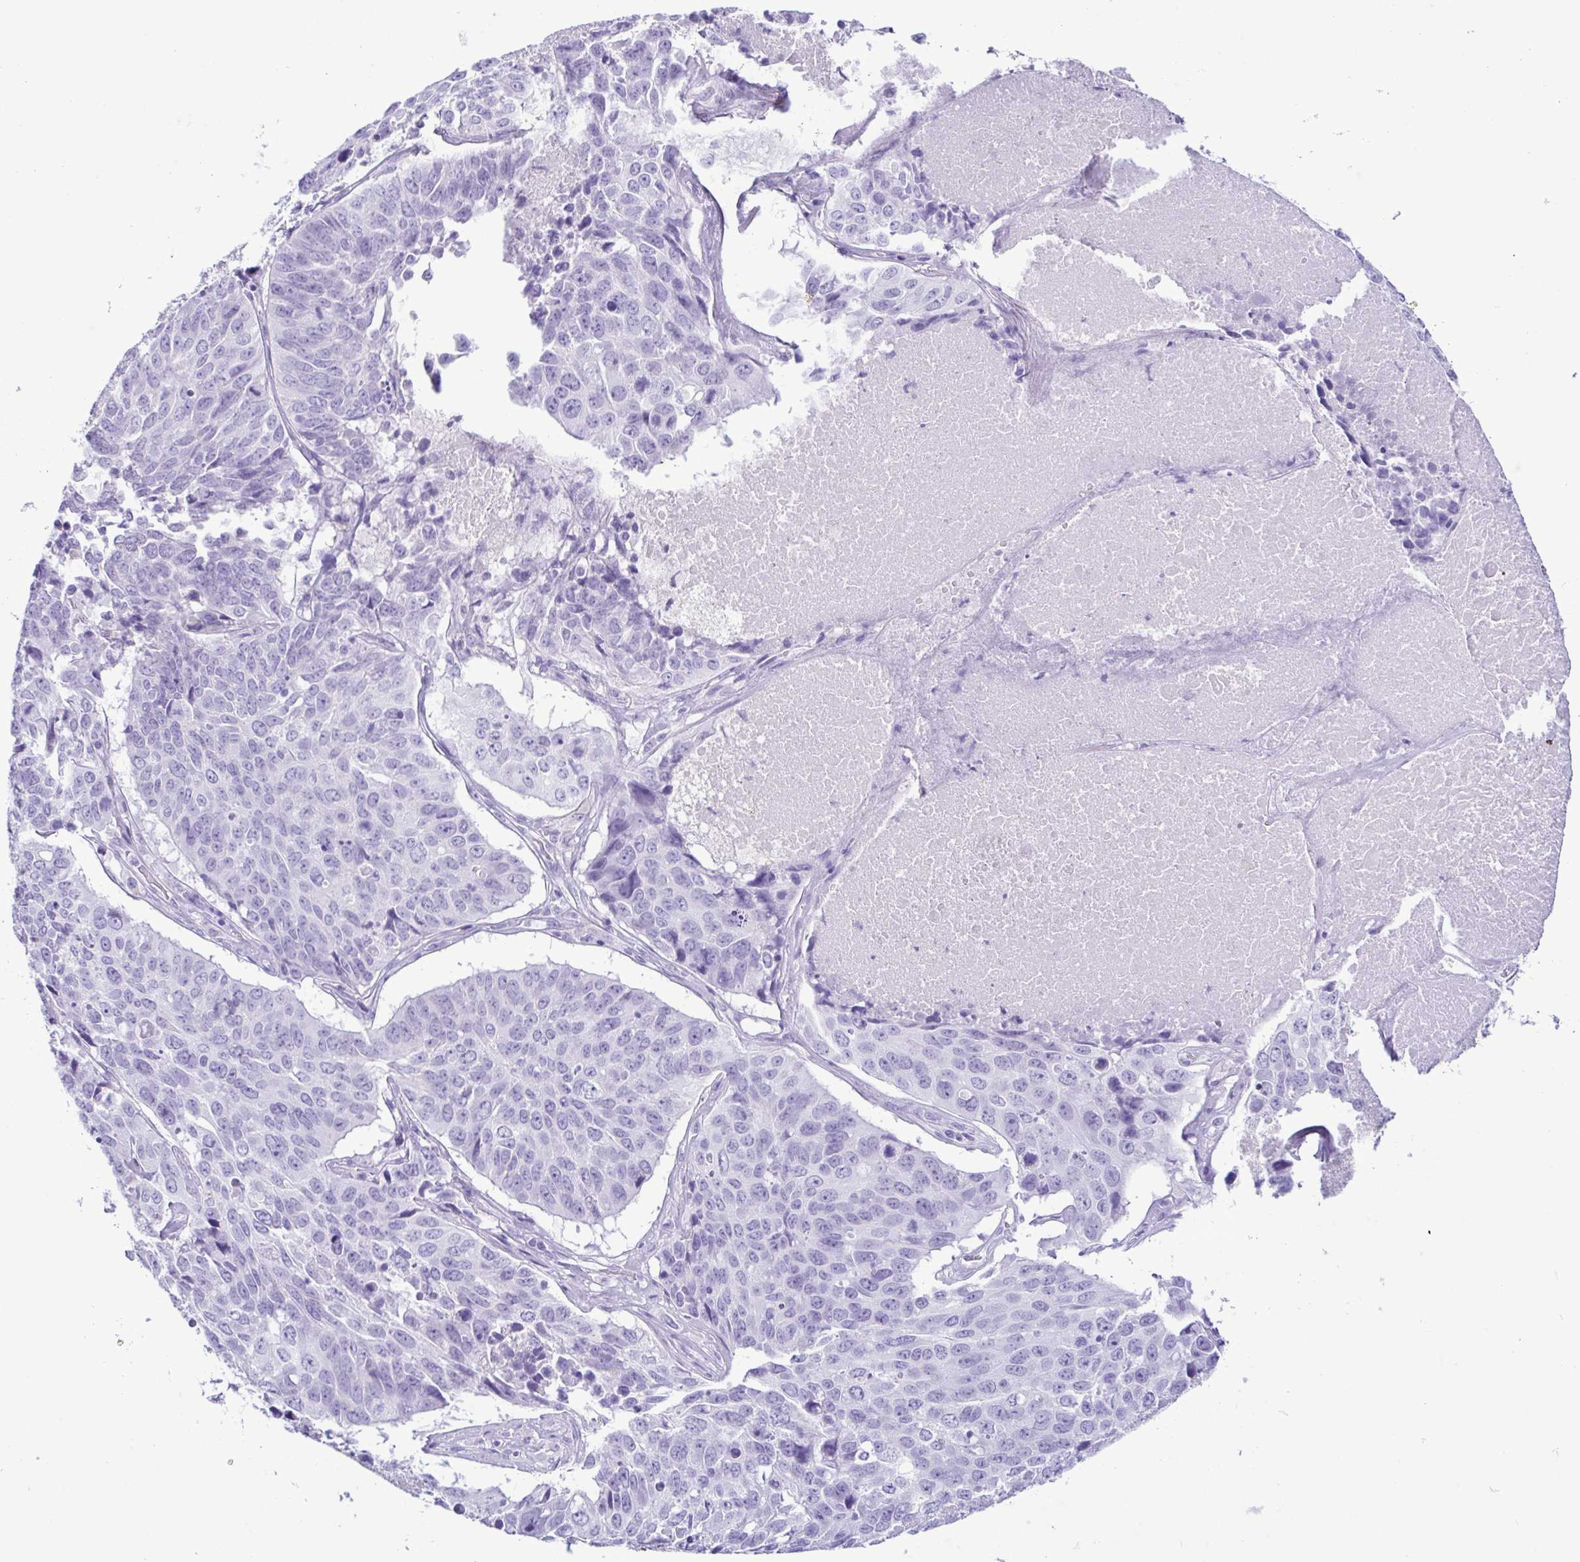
{"staining": {"intensity": "negative", "quantity": "none", "location": "none"}, "tissue": "lung cancer", "cell_type": "Tumor cells", "image_type": "cancer", "snomed": [{"axis": "morphology", "description": "Normal tissue, NOS"}, {"axis": "morphology", "description": "Squamous cell carcinoma, NOS"}, {"axis": "topography", "description": "Bronchus"}, {"axis": "topography", "description": "Lung"}], "caption": "This is an immunohistochemistry (IHC) image of human squamous cell carcinoma (lung). There is no expression in tumor cells.", "gene": "SPATA16", "patient": {"sex": "male", "age": 64}}